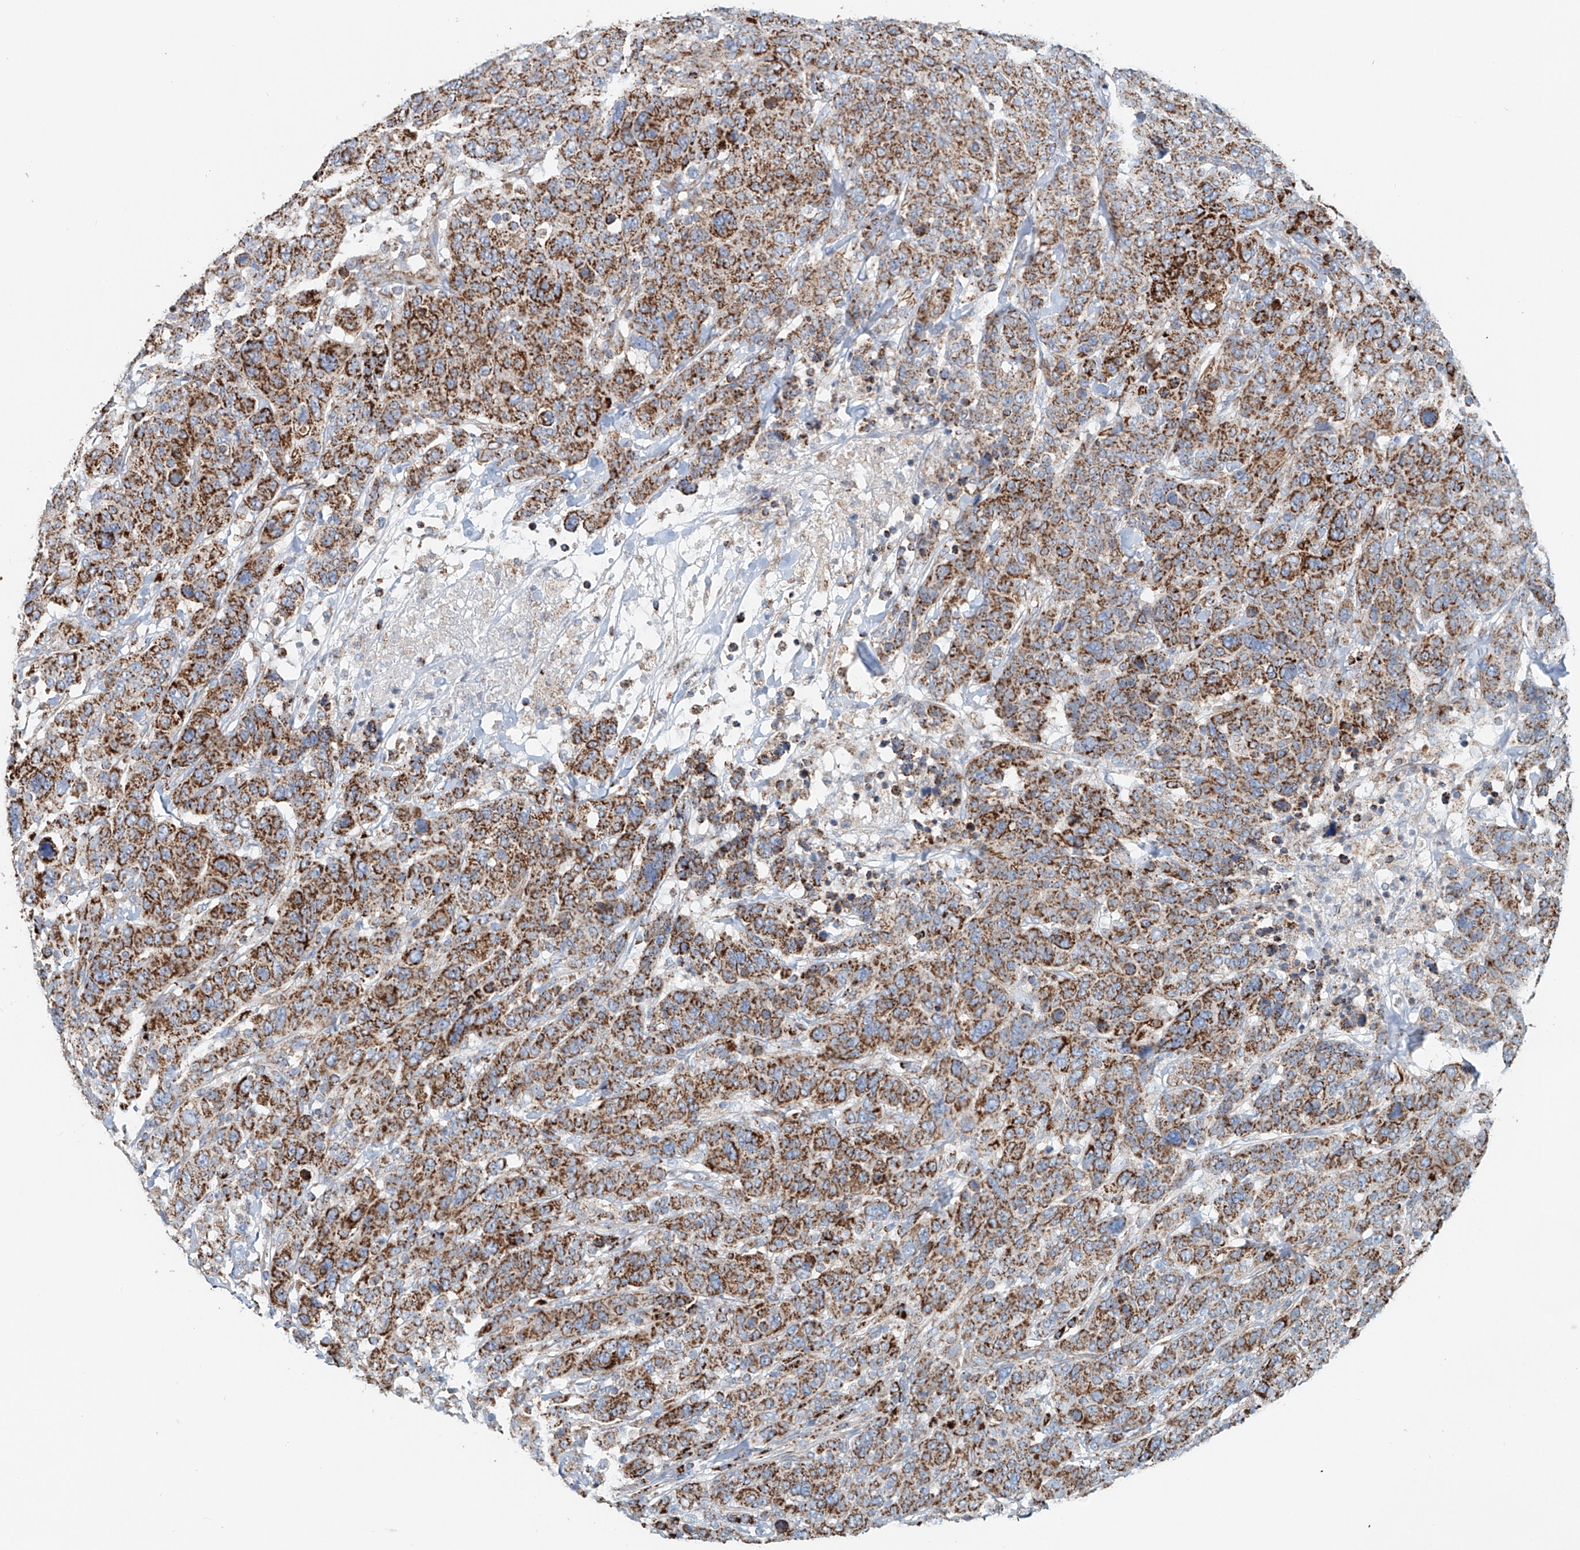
{"staining": {"intensity": "moderate", "quantity": ">75%", "location": "cytoplasmic/membranous"}, "tissue": "breast cancer", "cell_type": "Tumor cells", "image_type": "cancer", "snomed": [{"axis": "morphology", "description": "Duct carcinoma"}, {"axis": "topography", "description": "Breast"}], "caption": "Breast cancer stained with DAB immunohistochemistry (IHC) demonstrates medium levels of moderate cytoplasmic/membranous positivity in about >75% of tumor cells.", "gene": "CARD10", "patient": {"sex": "female", "age": 37}}